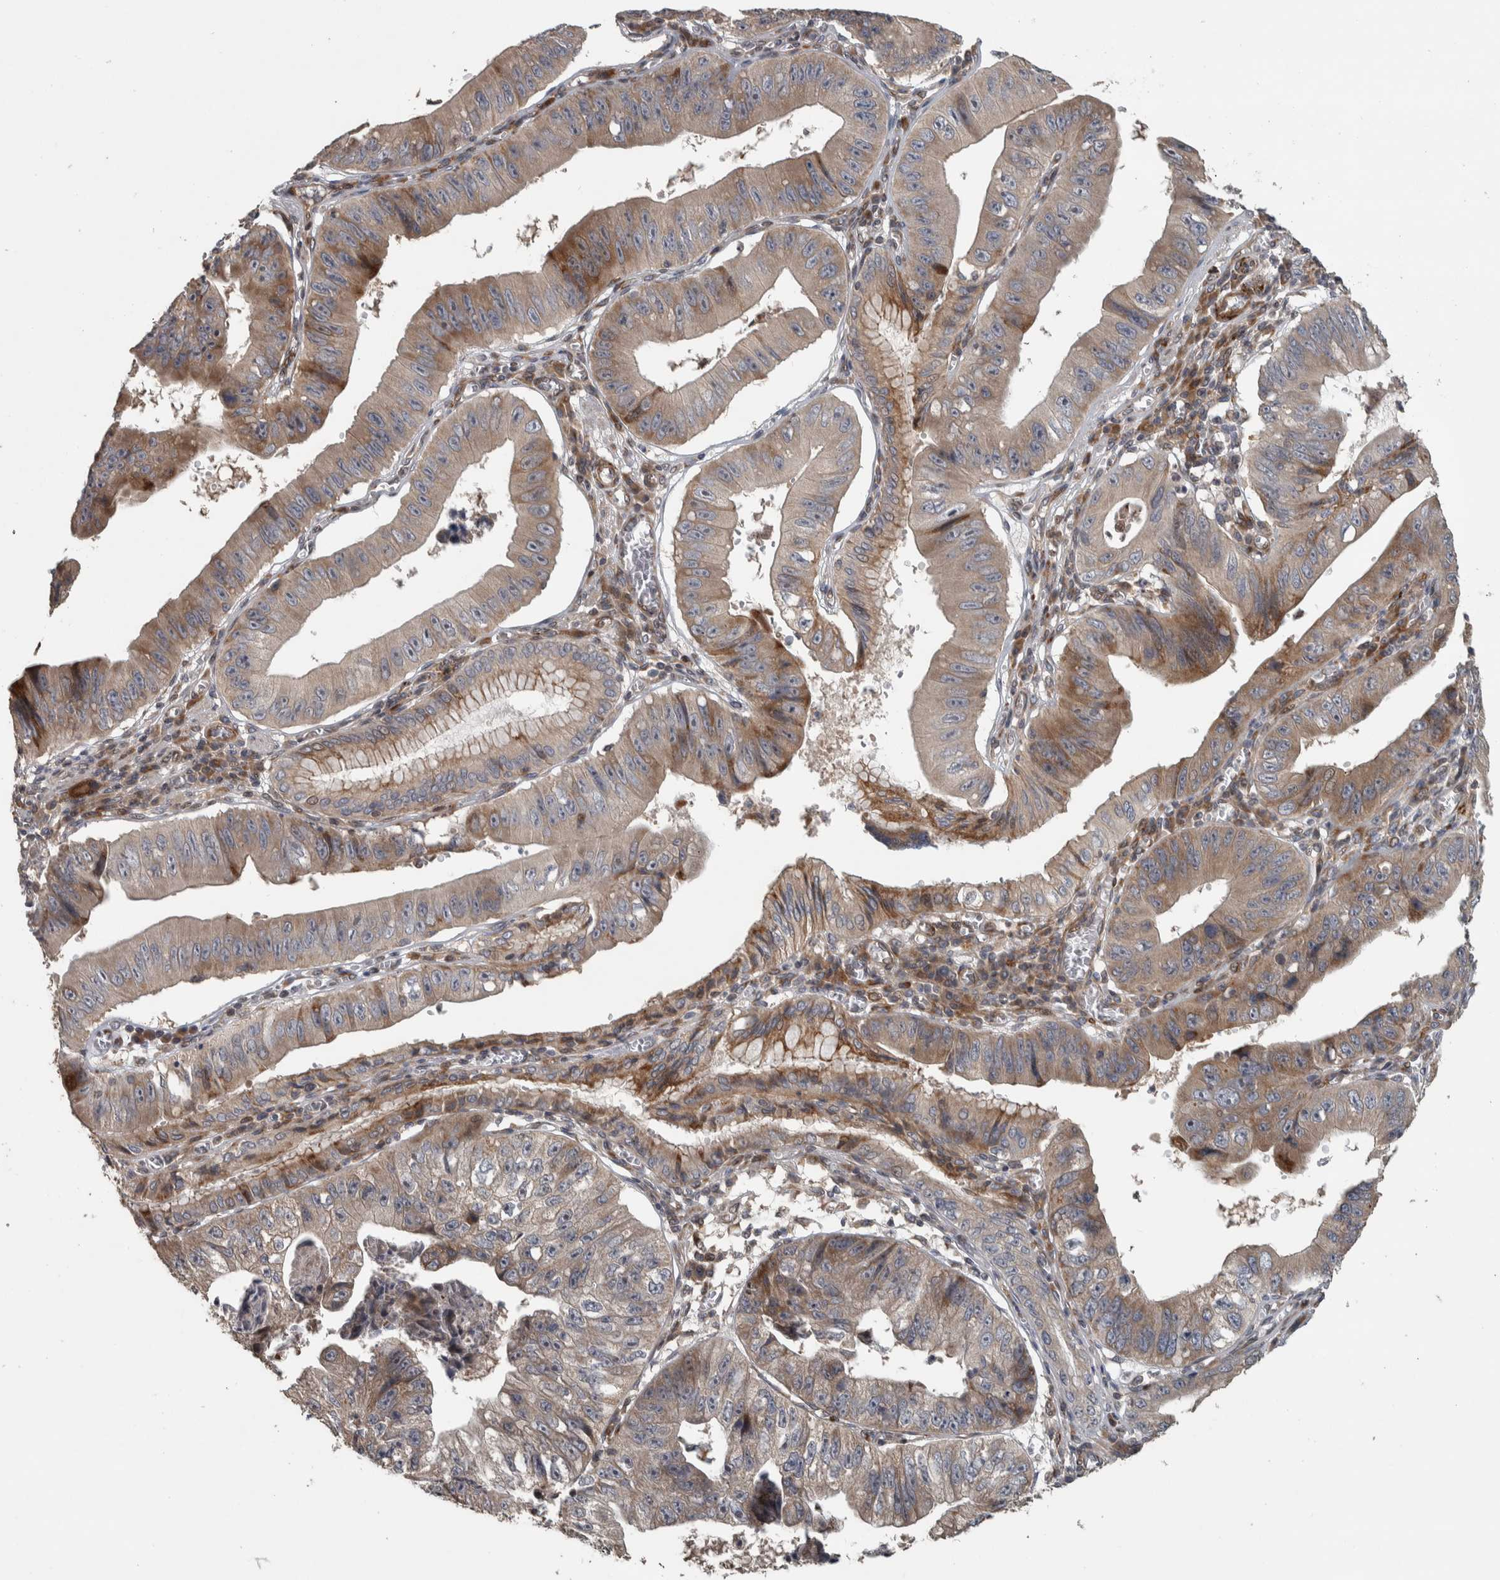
{"staining": {"intensity": "moderate", "quantity": "25%-75%", "location": "cytoplasmic/membranous"}, "tissue": "stomach cancer", "cell_type": "Tumor cells", "image_type": "cancer", "snomed": [{"axis": "morphology", "description": "Adenocarcinoma, NOS"}, {"axis": "topography", "description": "Stomach"}], "caption": "Stomach adenocarcinoma stained with DAB (3,3'-diaminobenzidine) IHC demonstrates medium levels of moderate cytoplasmic/membranous staining in about 25%-75% of tumor cells. (DAB IHC, brown staining for protein, blue staining for nuclei).", "gene": "ERAL1", "patient": {"sex": "male", "age": 59}}